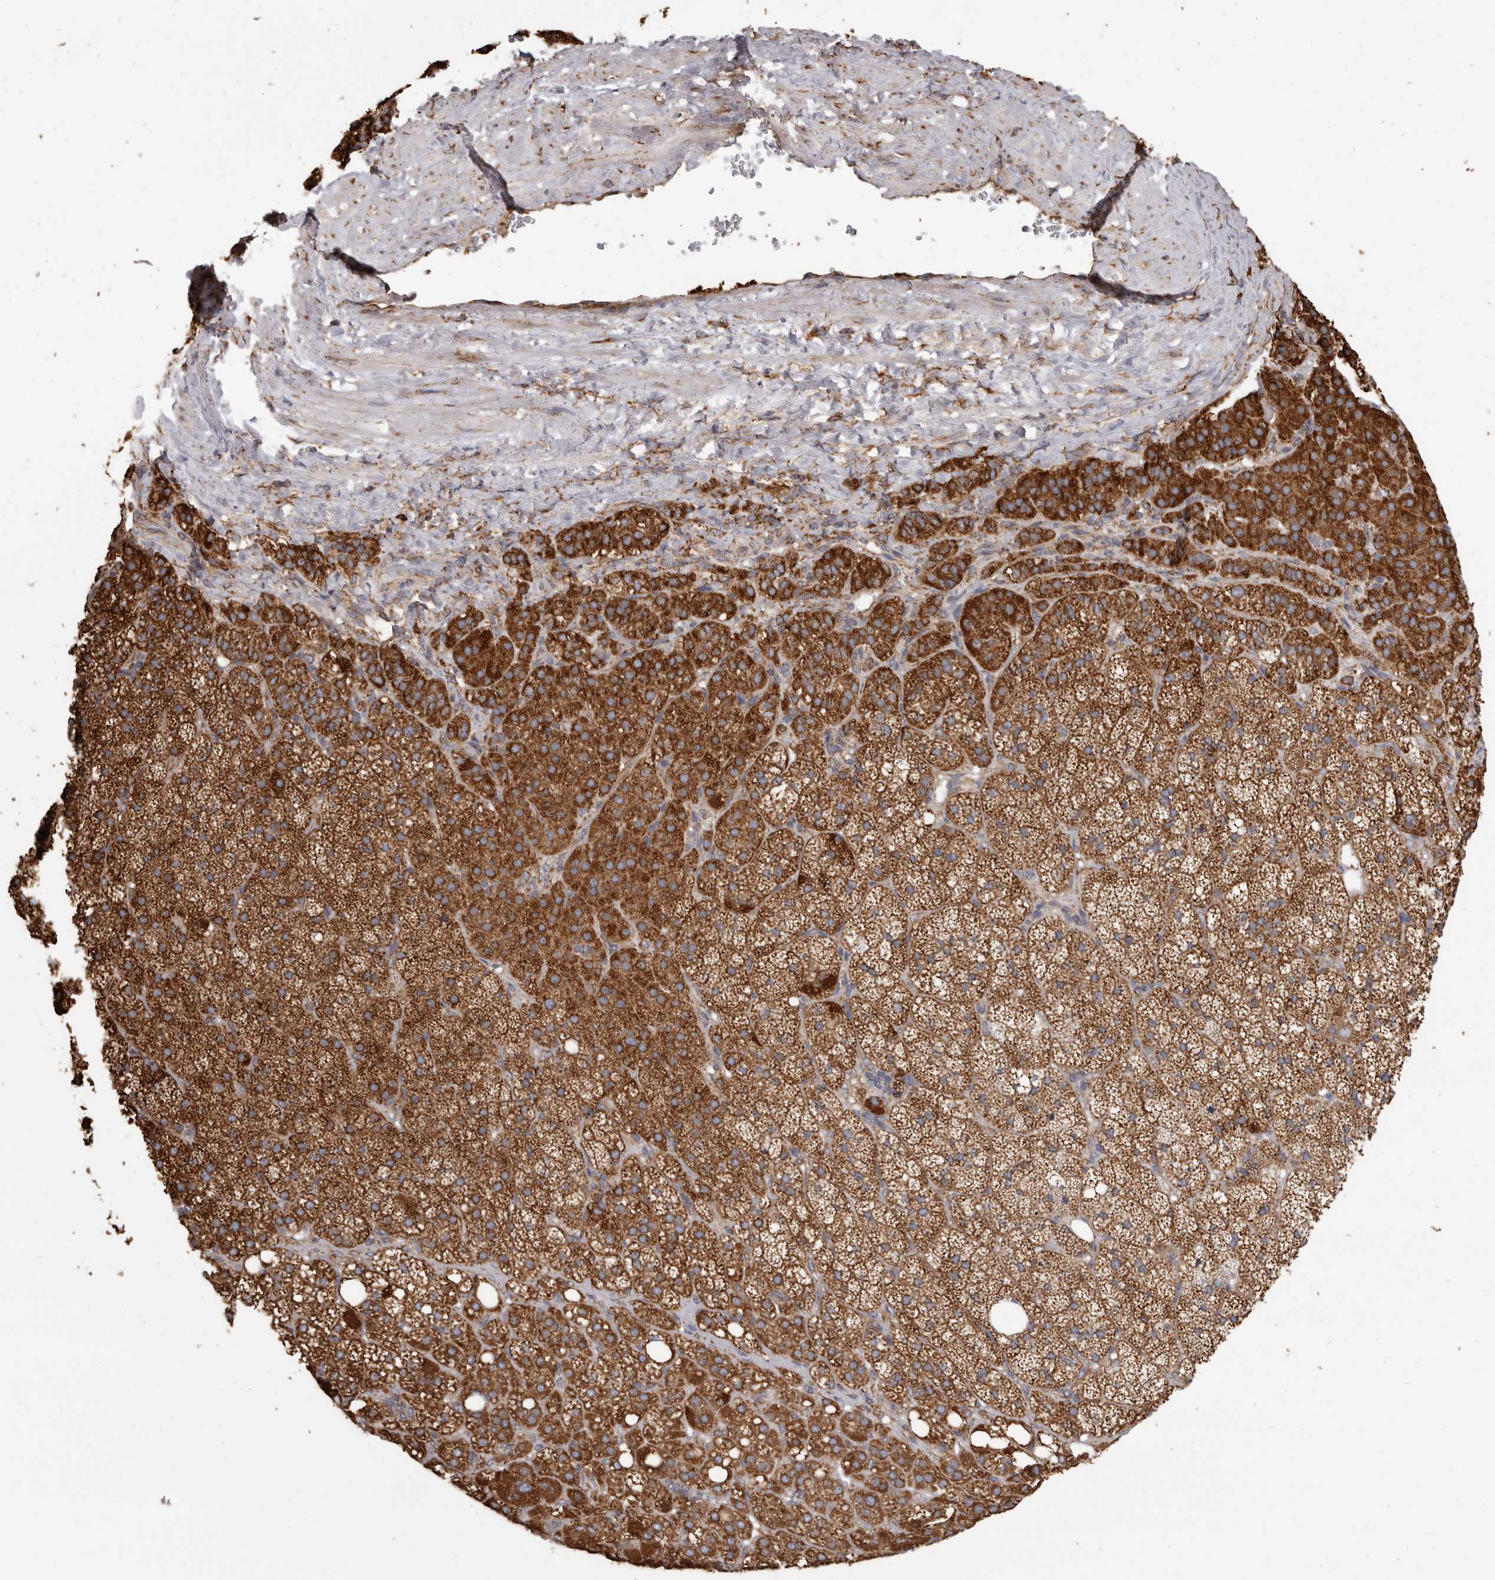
{"staining": {"intensity": "strong", "quantity": ">75%", "location": "cytoplasmic/membranous"}, "tissue": "adrenal gland", "cell_type": "Glandular cells", "image_type": "normal", "snomed": [{"axis": "morphology", "description": "Normal tissue, NOS"}, {"axis": "topography", "description": "Adrenal gland"}], "caption": "The micrograph reveals staining of benign adrenal gland, revealing strong cytoplasmic/membranous protein staining (brown color) within glandular cells. The staining was performed using DAB, with brown indicating positive protein expression. Nuclei are stained blue with hematoxylin.", "gene": "CDK5RAP3", "patient": {"sex": "female", "age": 59}}